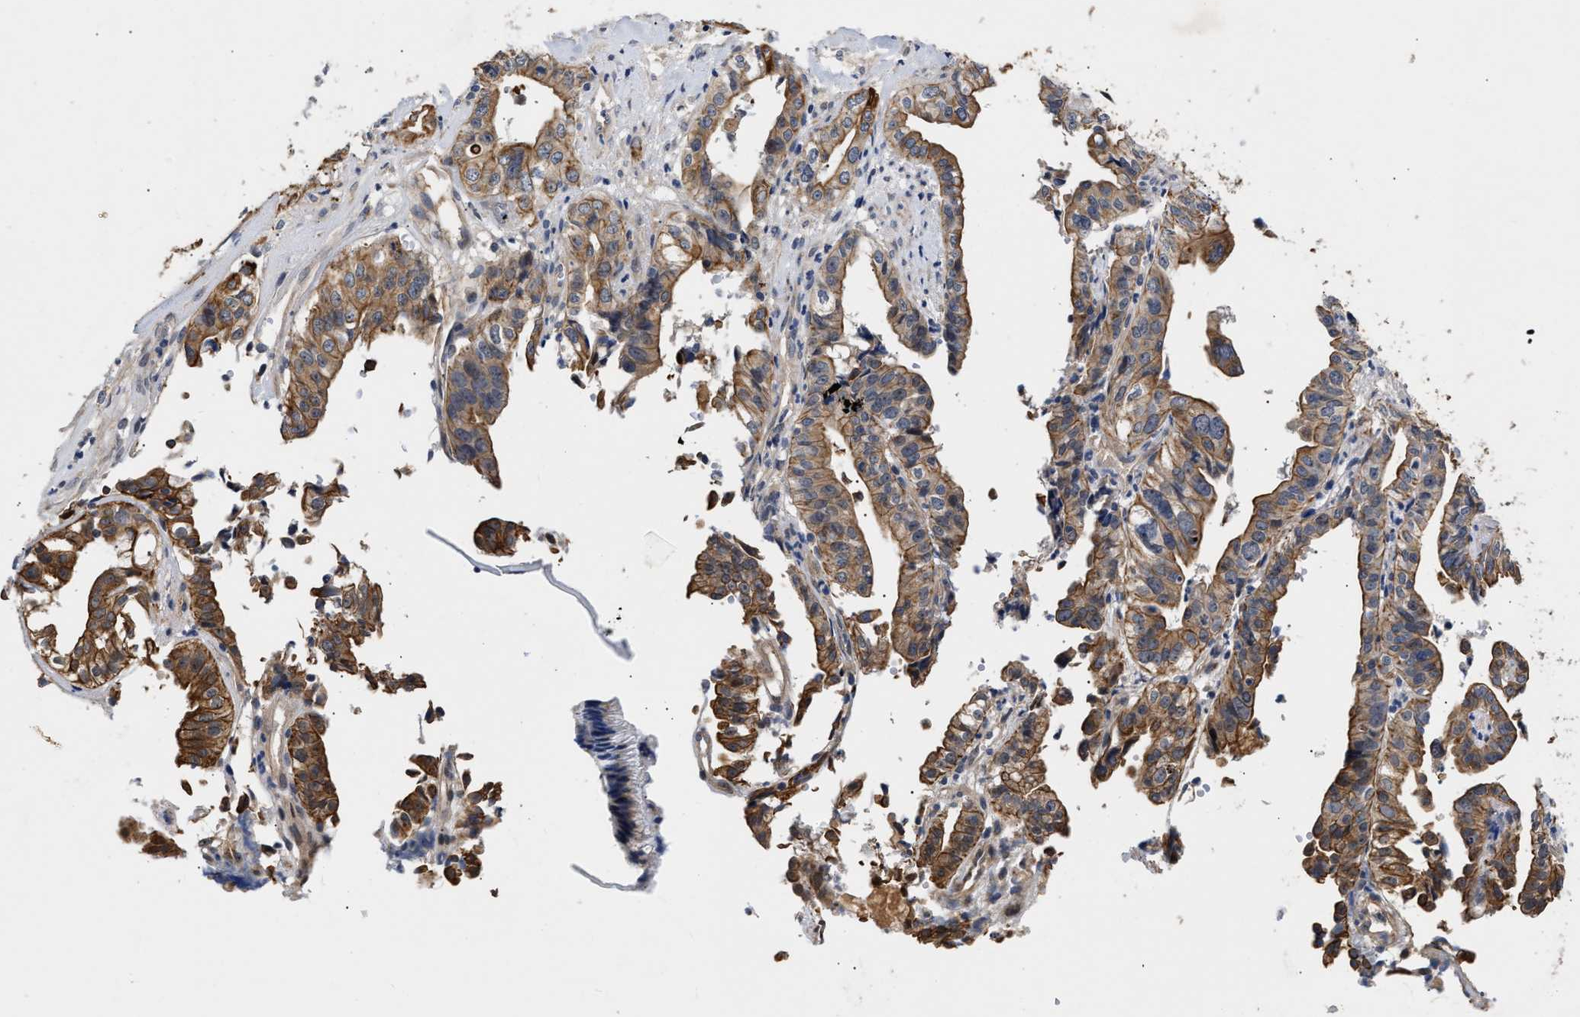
{"staining": {"intensity": "moderate", "quantity": ">75%", "location": "cytoplasmic/membranous"}, "tissue": "liver cancer", "cell_type": "Tumor cells", "image_type": "cancer", "snomed": [{"axis": "morphology", "description": "Cholangiocarcinoma"}, {"axis": "topography", "description": "Liver"}], "caption": "An image showing moderate cytoplasmic/membranous expression in approximately >75% of tumor cells in cholangiocarcinoma (liver), as visualized by brown immunohistochemical staining.", "gene": "CCDC146", "patient": {"sex": "female", "age": 61}}